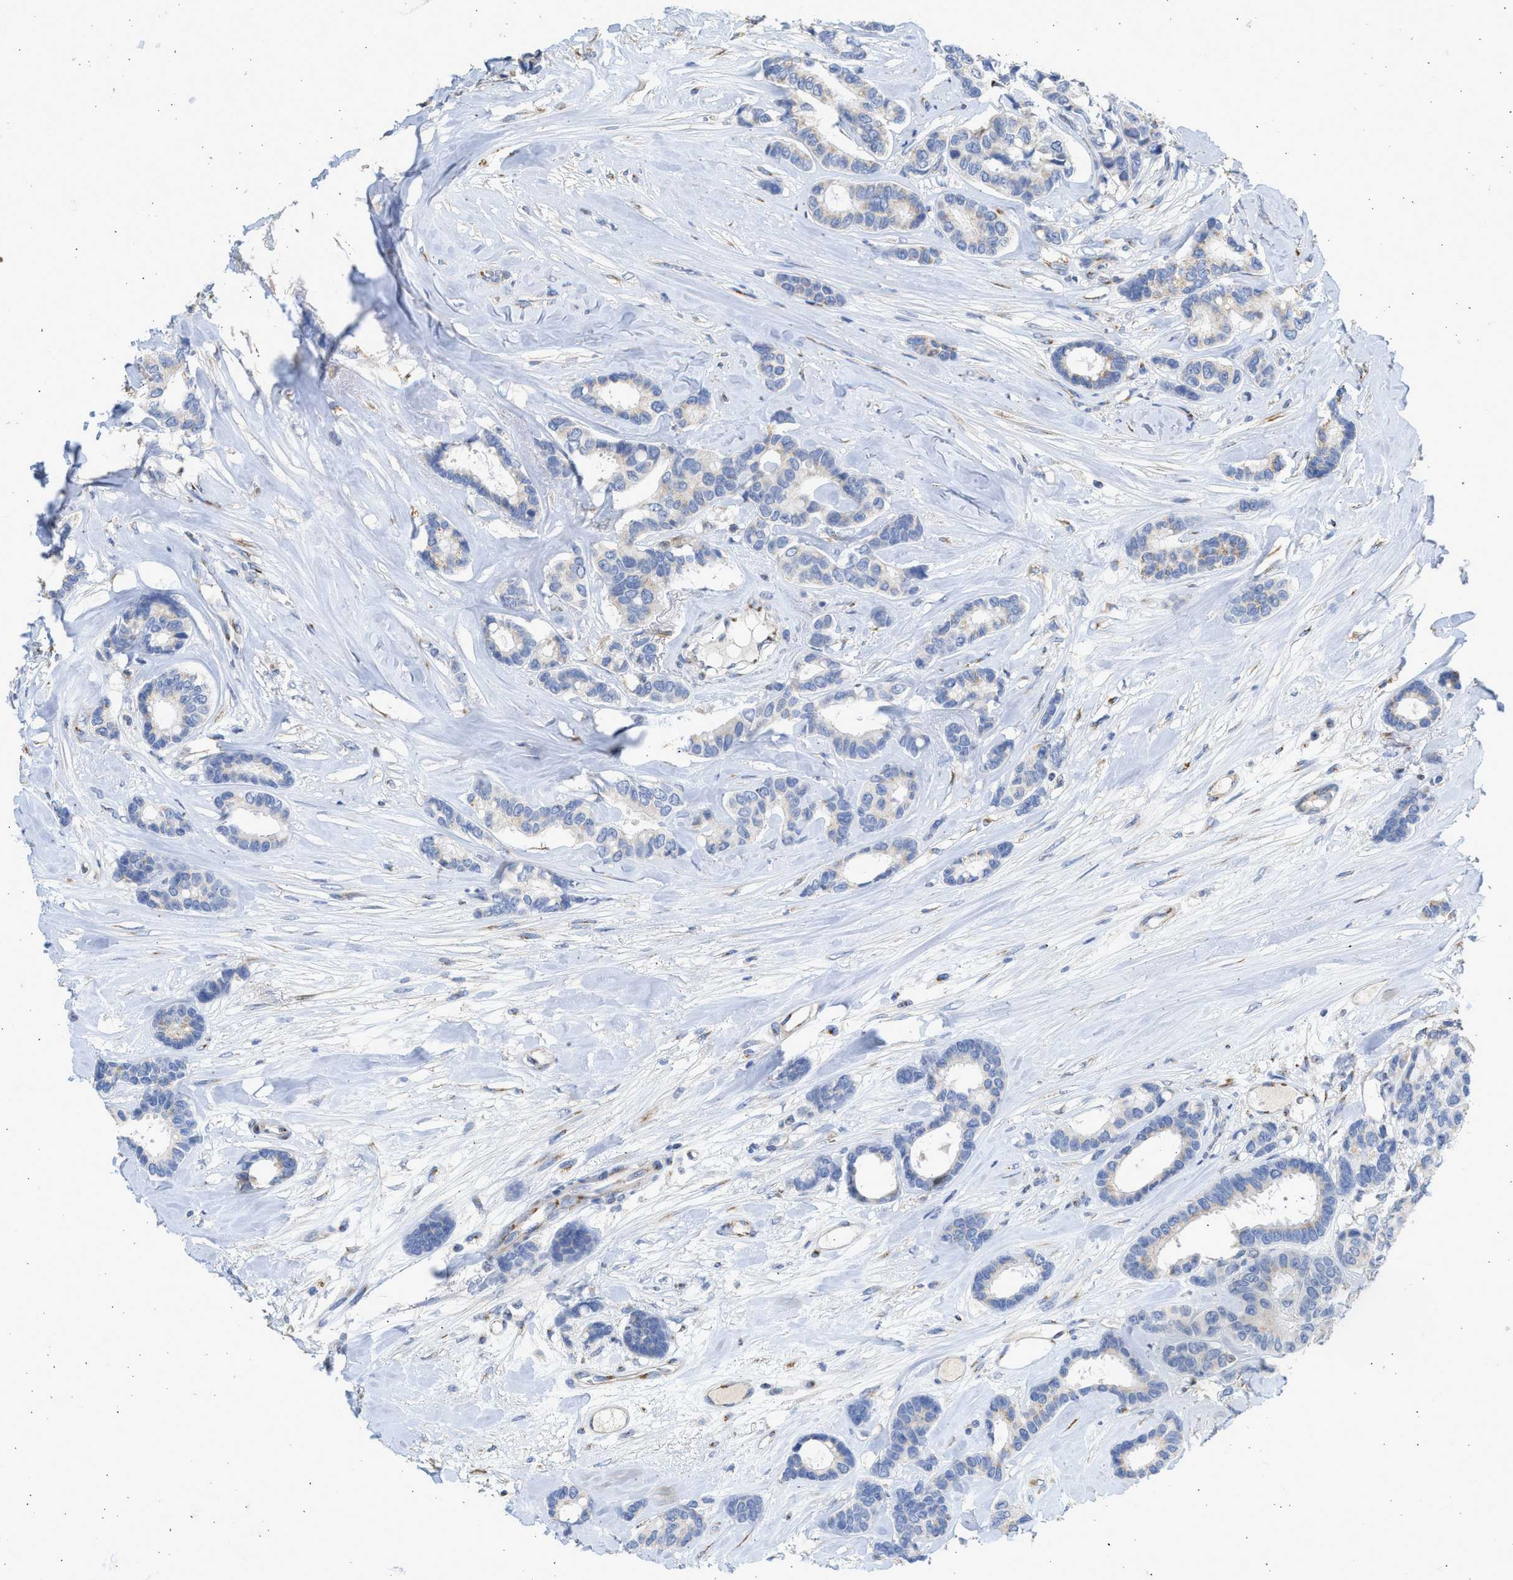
{"staining": {"intensity": "negative", "quantity": "none", "location": "none"}, "tissue": "breast cancer", "cell_type": "Tumor cells", "image_type": "cancer", "snomed": [{"axis": "morphology", "description": "Duct carcinoma"}, {"axis": "topography", "description": "Breast"}], "caption": "This is an immunohistochemistry (IHC) photomicrograph of human intraductal carcinoma (breast). There is no expression in tumor cells.", "gene": "IPO8", "patient": {"sex": "female", "age": 87}}